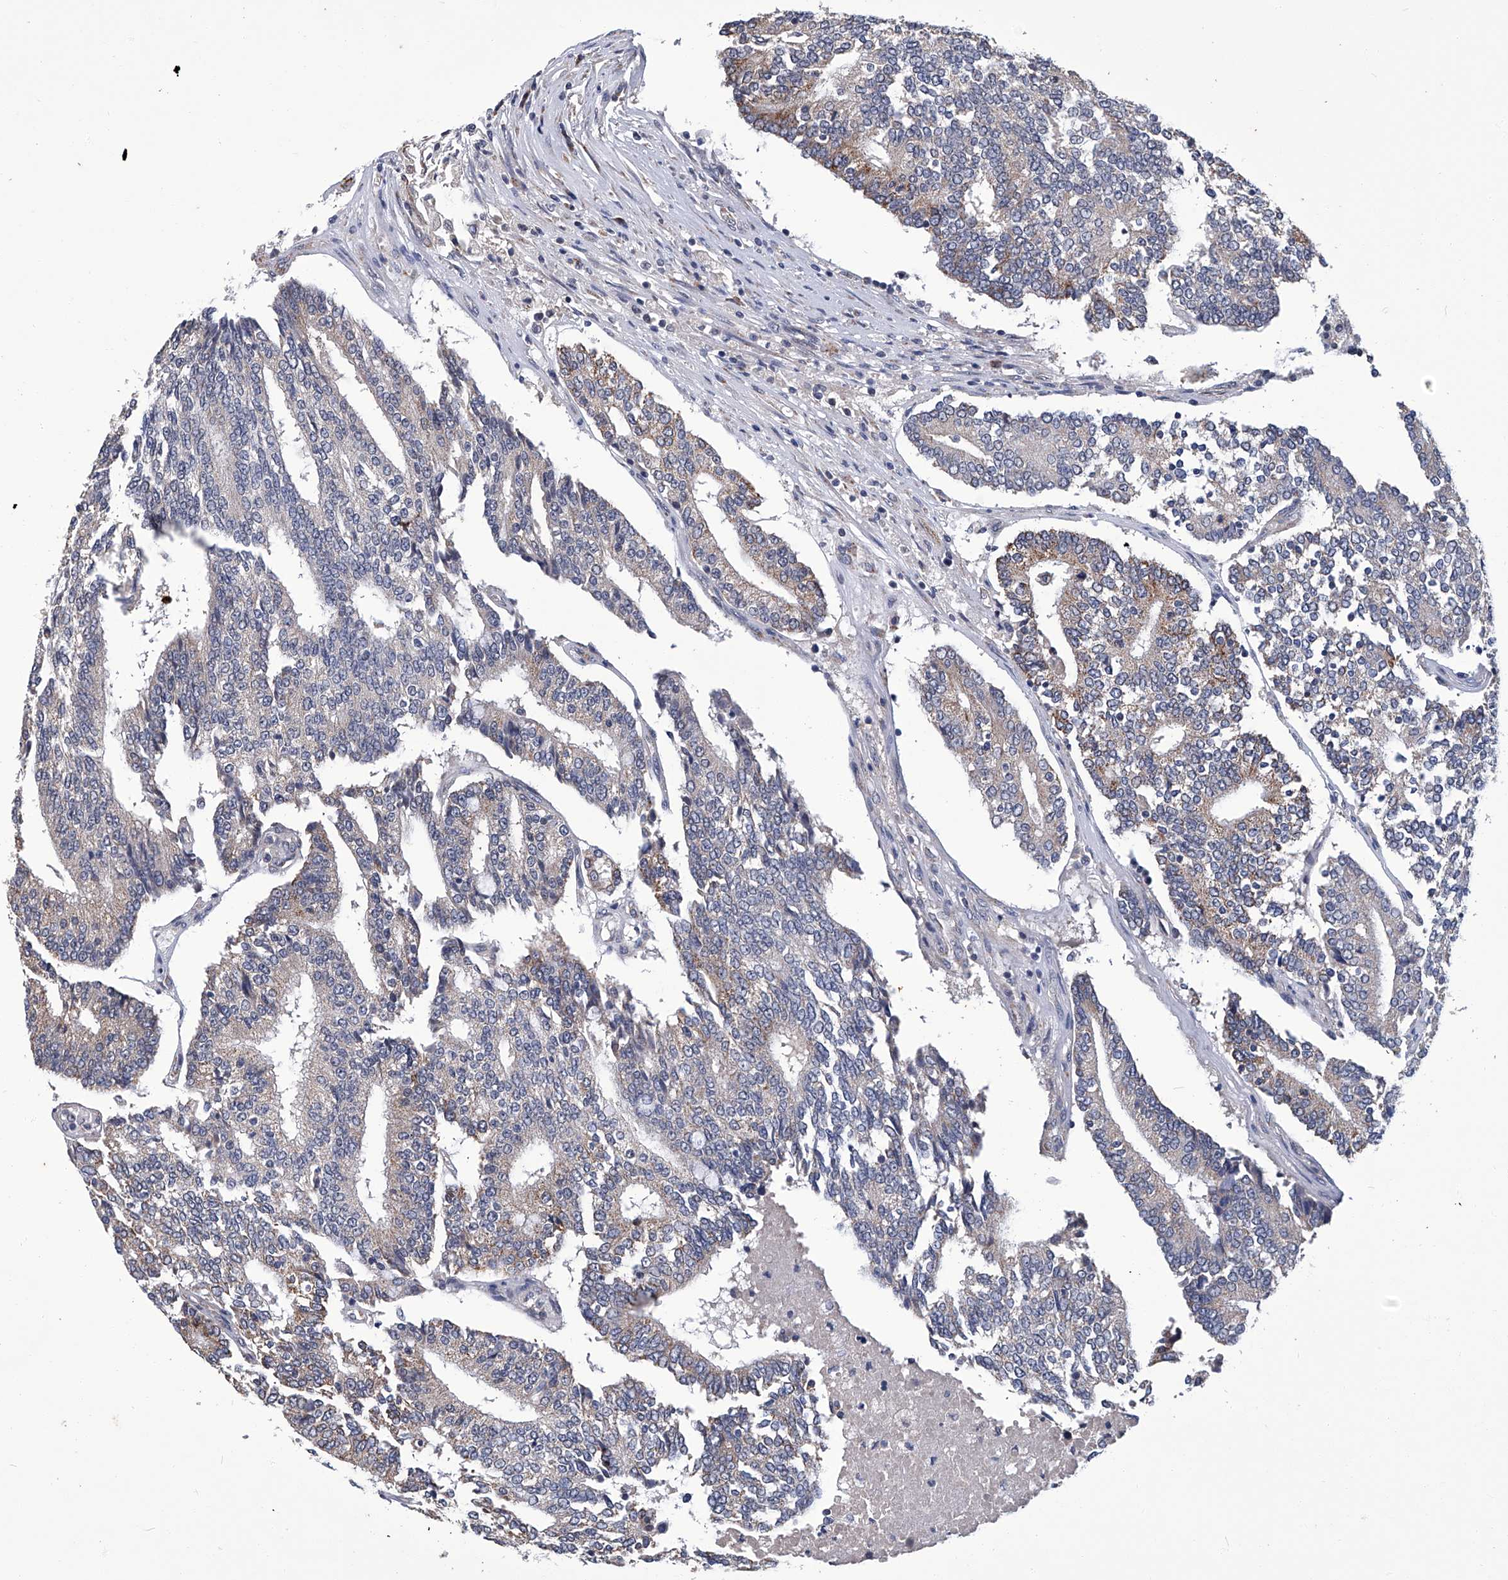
{"staining": {"intensity": "weak", "quantity": "<25%", "location": "cytoplasmic/membranous"}, "tissue": "prostate cancer", "cell_type": "Tumor cells", "image_type": "cancer", "snomed": [{"axis": "morphology", "description": "Normal tissue, NOS"}, {"axis": "morphology", "description": "Adenocarcinoma, High grade"}, {"axis": "topography", "description": "Prostate"}, {"axis": "topography", "description": "Seminal veicle"}], "caption": "There is no significant staining in tumor cells of prostate cancer (high-grade adenocarcinoma).", "gene": "OAT", "patient": {"sex": "male", "age": 55}}